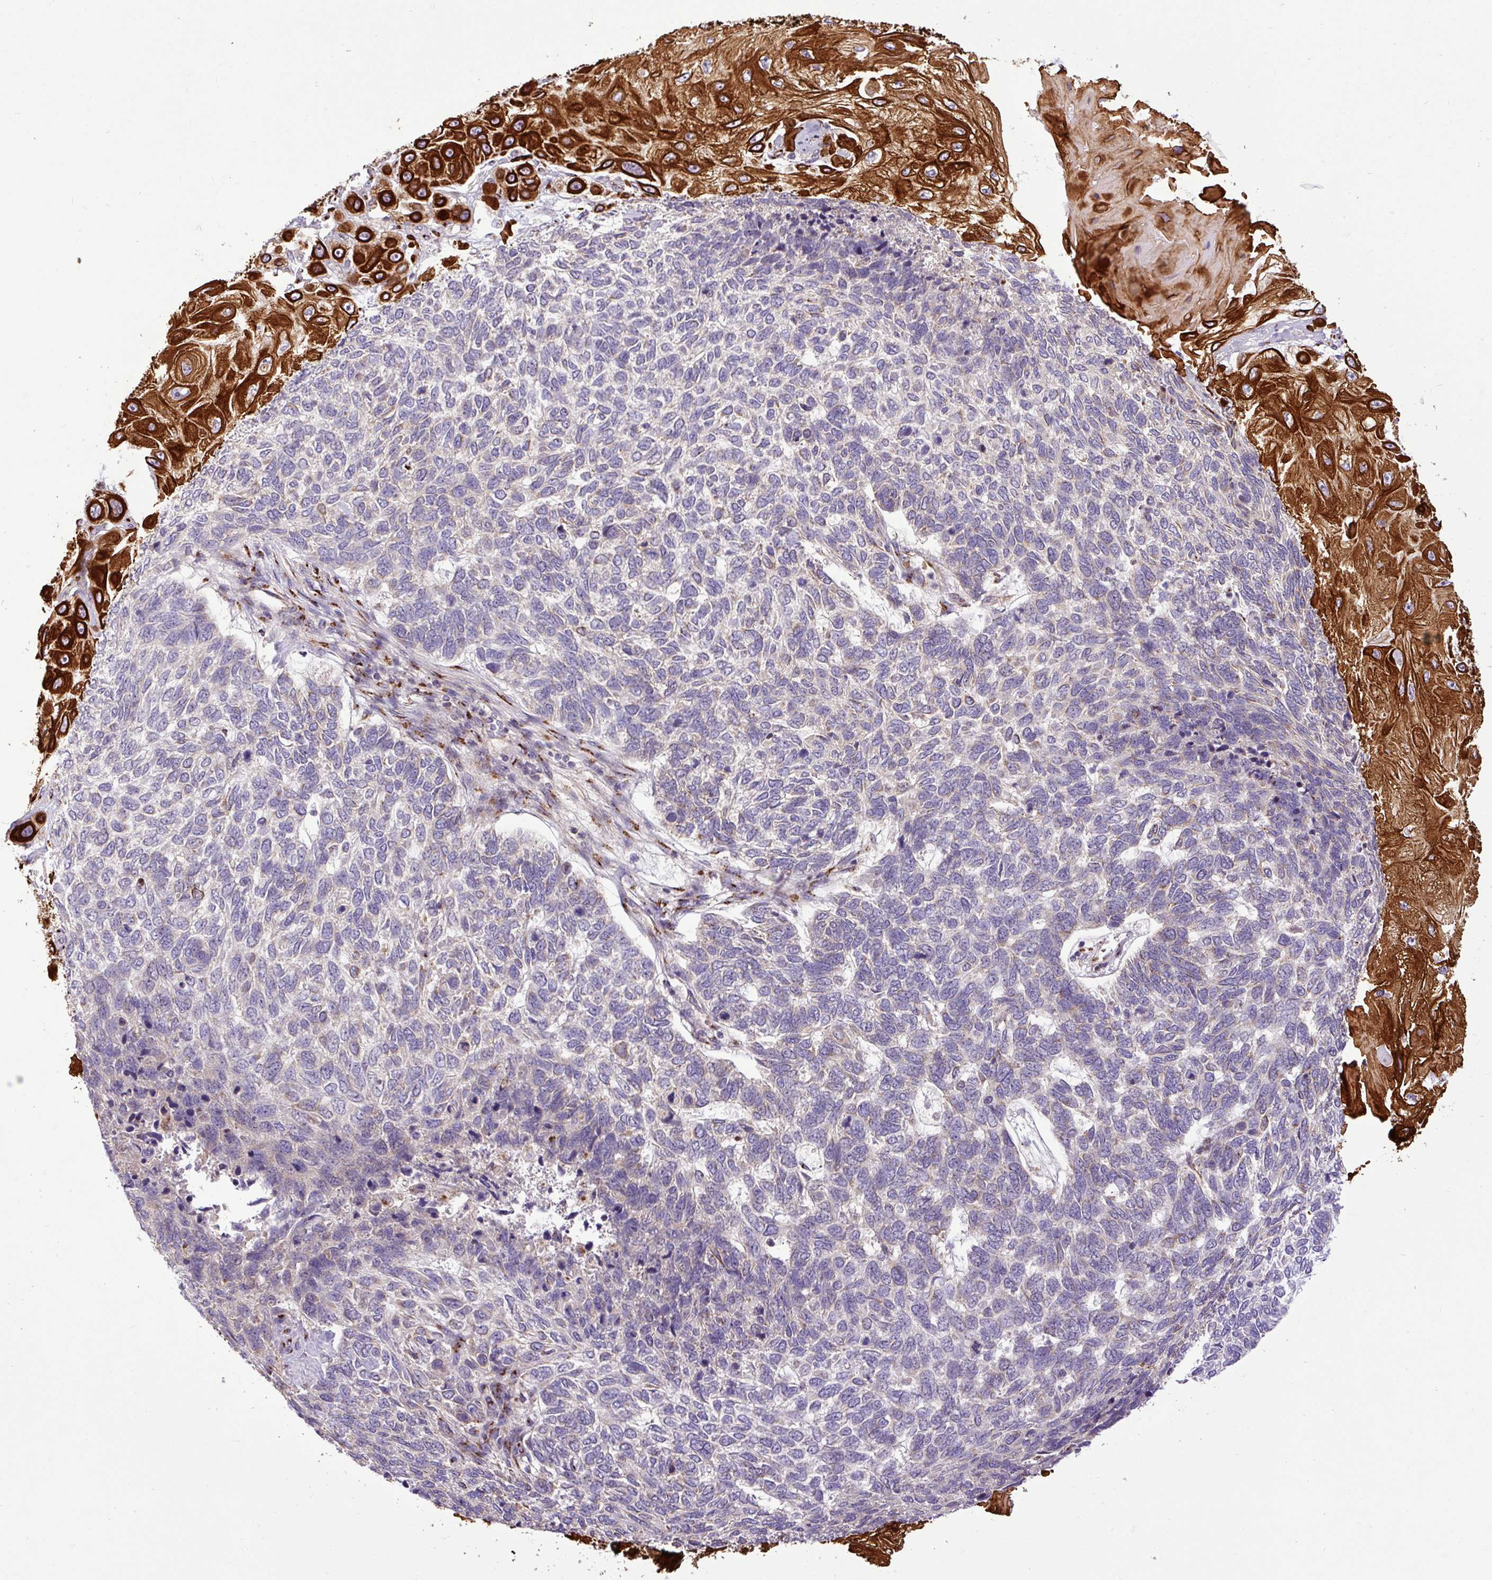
{"staining": {"intensity": "negative", "quantity": "none", "location": "none"}, "tissue": "skin cancer", "cell_type": "Tumor cells", "image_type": "cancer", "snomed": [{"axis": "morphology", "description": "Basal cell carcinoma"}, {"axis": "topography", "description": "Skin"}], "caption": "Basal cell carcinoma (skin) stained for a protein using IHC shows no positivity tumor cells.", "gene": "MSMP", "patient": {"sex": "female", "age": 65}}